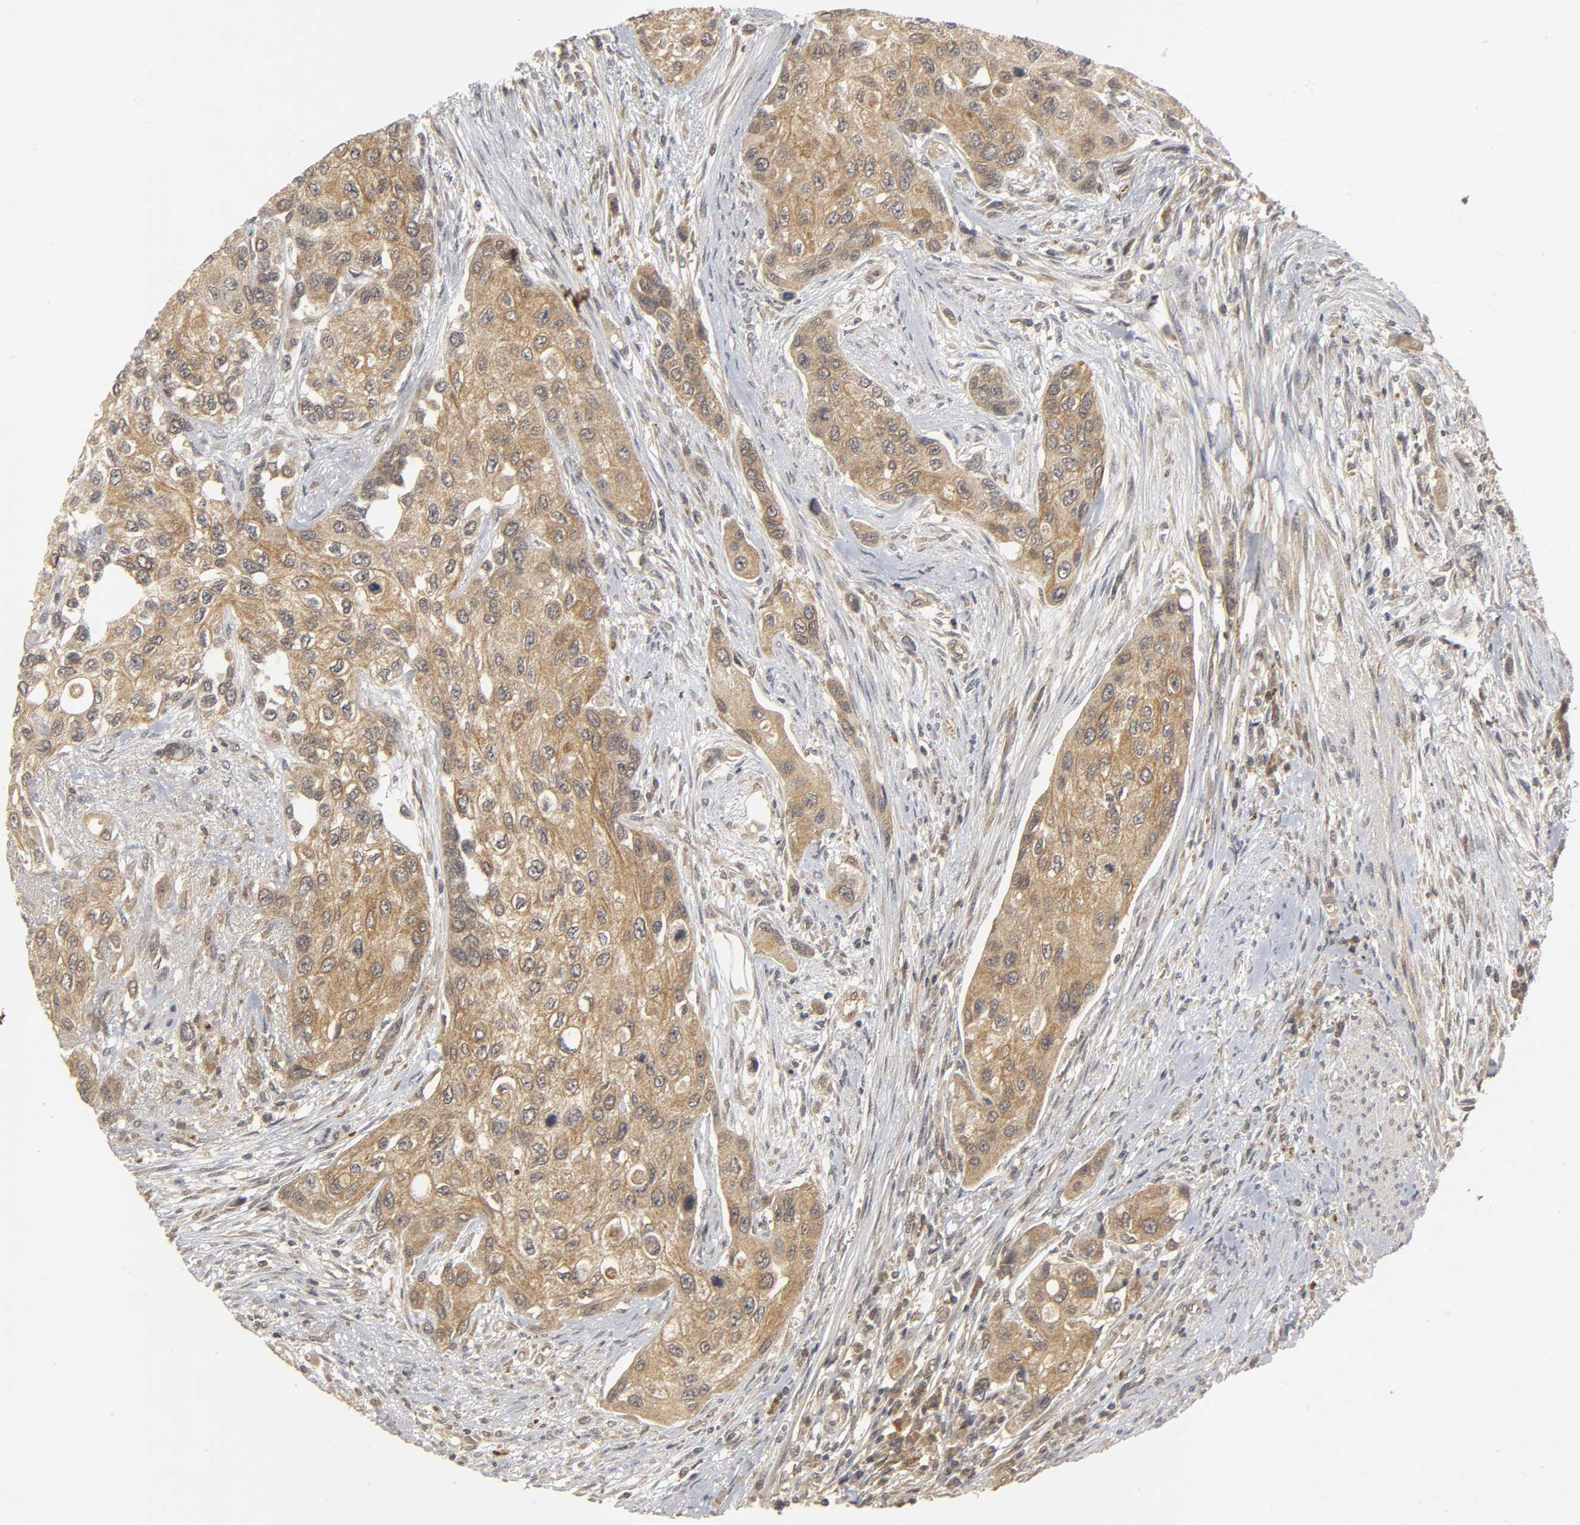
{"staining": {"intensity": "moderate", "quantity": ">75%", "location": "cytoplasmic/membranous"}, "tissue": "urothelial cancer", "cell_type": "Tumor cells", "image_type": "cancer", "snomed": [{"axis": "morphology", "description": "Urothelial carcinoma, High grade"}, {"axis": "topography", "description": "Urinary bladder"}], "caption": "Urothelial cancer stained with immunohistochemistry shows moderate cytoplasmic/membranous positivity in about >75% of tumor cells.", "gene": "TRAF6", "patient": {"sex": "female", "age": 56}}